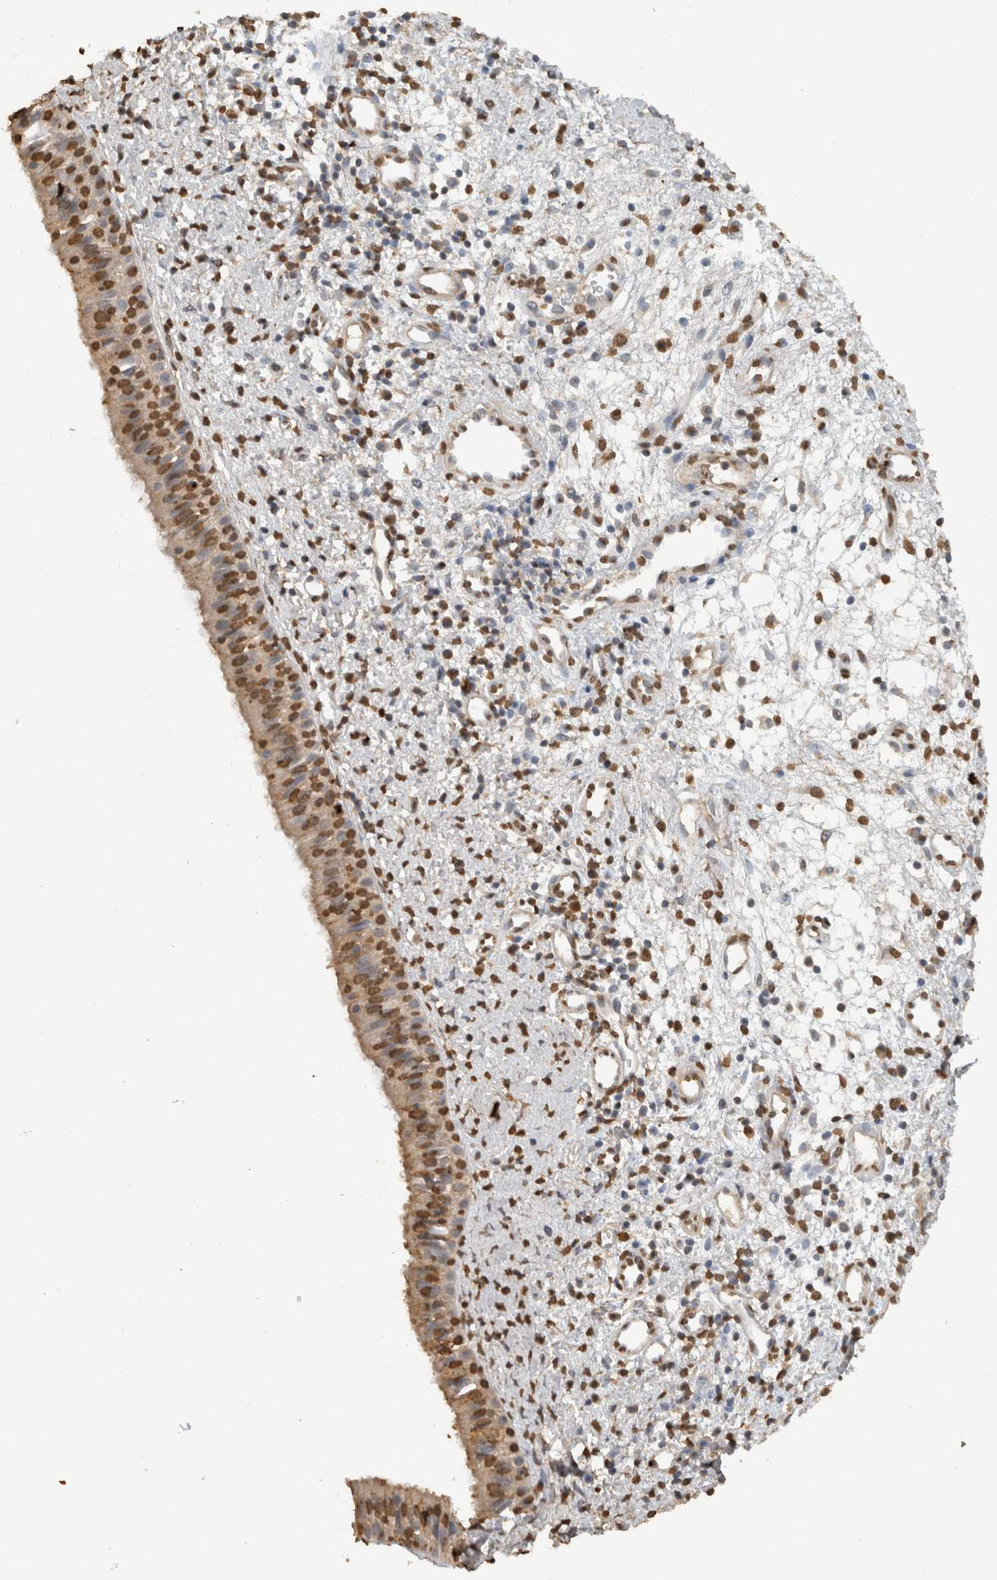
{"staining": {"intensity": "moderate", "quantity": ">75%", "location": "nuclear"}, "tissue": "nasopharynx", "cell_type": "Respiratory epithelial cells", "image_type": "normal", "snomed": [{"axis": "morphology", "description": "Normal tissue, NOS"}, {"axis": "topography", "description": "Nasopharynx"}], "caption": "This is a photomicrograph of immunohistochemistry (IHC) staining of normal nasopharynx, which shows moderate positivity in the nuclear of respiratory epithelial cells.", "gene": "HAND2", "patient": {"sex": "male", "age": 22}}